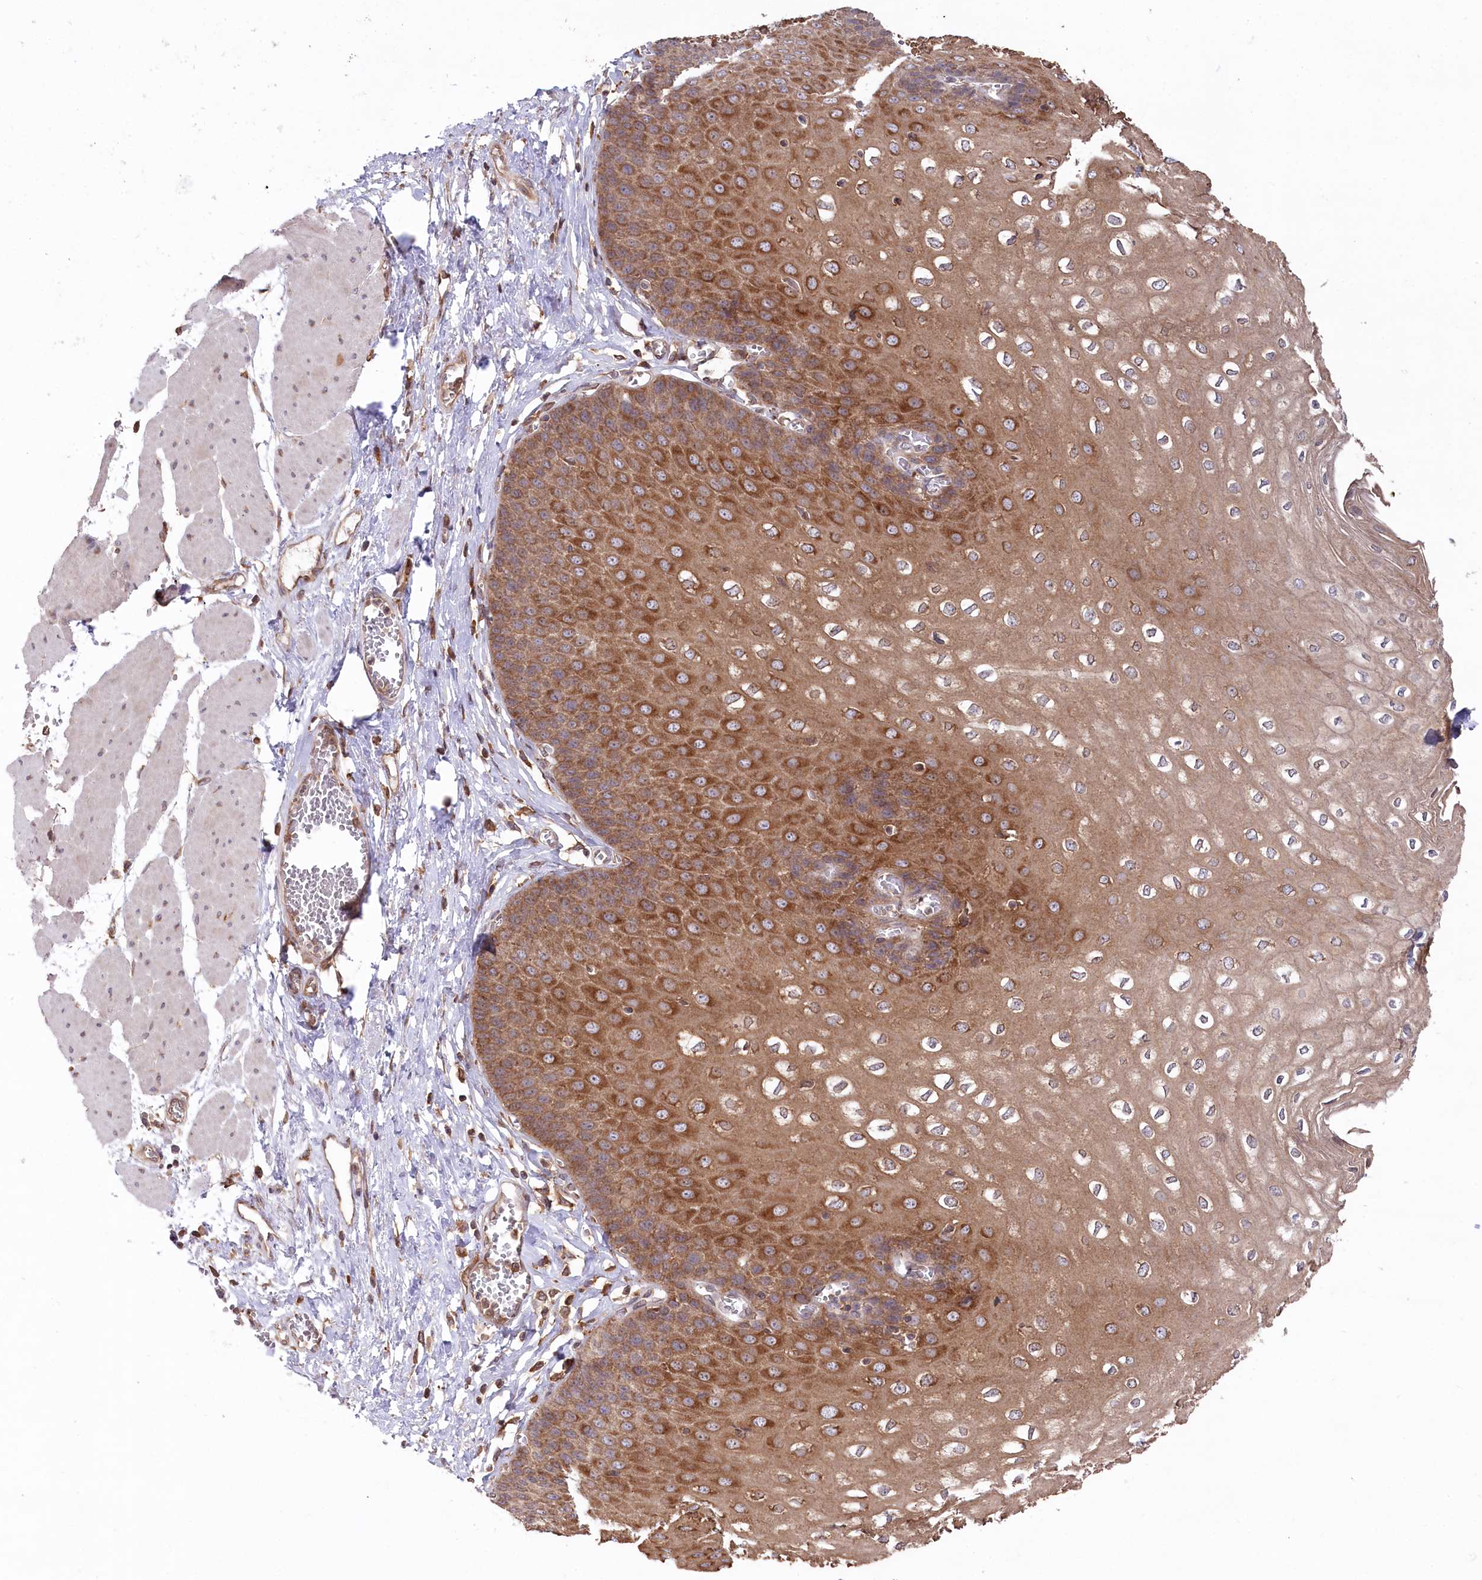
{"staining": {"intensity": "strong", "quantity": ">75%", "location": "cytoplasmic/membranous"}, "tissue": "esophagus", "cell_type": "Squamous epithelial cells", "image_type": "normal", "snomed": [{"axis": "morphology", "description": "Normal tissue, NOS"}, {"axis": "topography", "description": "Esophagus"}], "caption": "Immunohistochemistry staining of normal esophagus, which shows high levels of strong cytoplasmic/membranous staining in approximately >75% of squamous epithelial cells indicating strong cytoplasmic/membranous protein positivity. The staining was performed using DAB (brown) for protein detection and nuclei were counterstained in hematoxylin (blue).", "gene": "PPP1R21", "patient": {"sex": "male", "age": 60}}